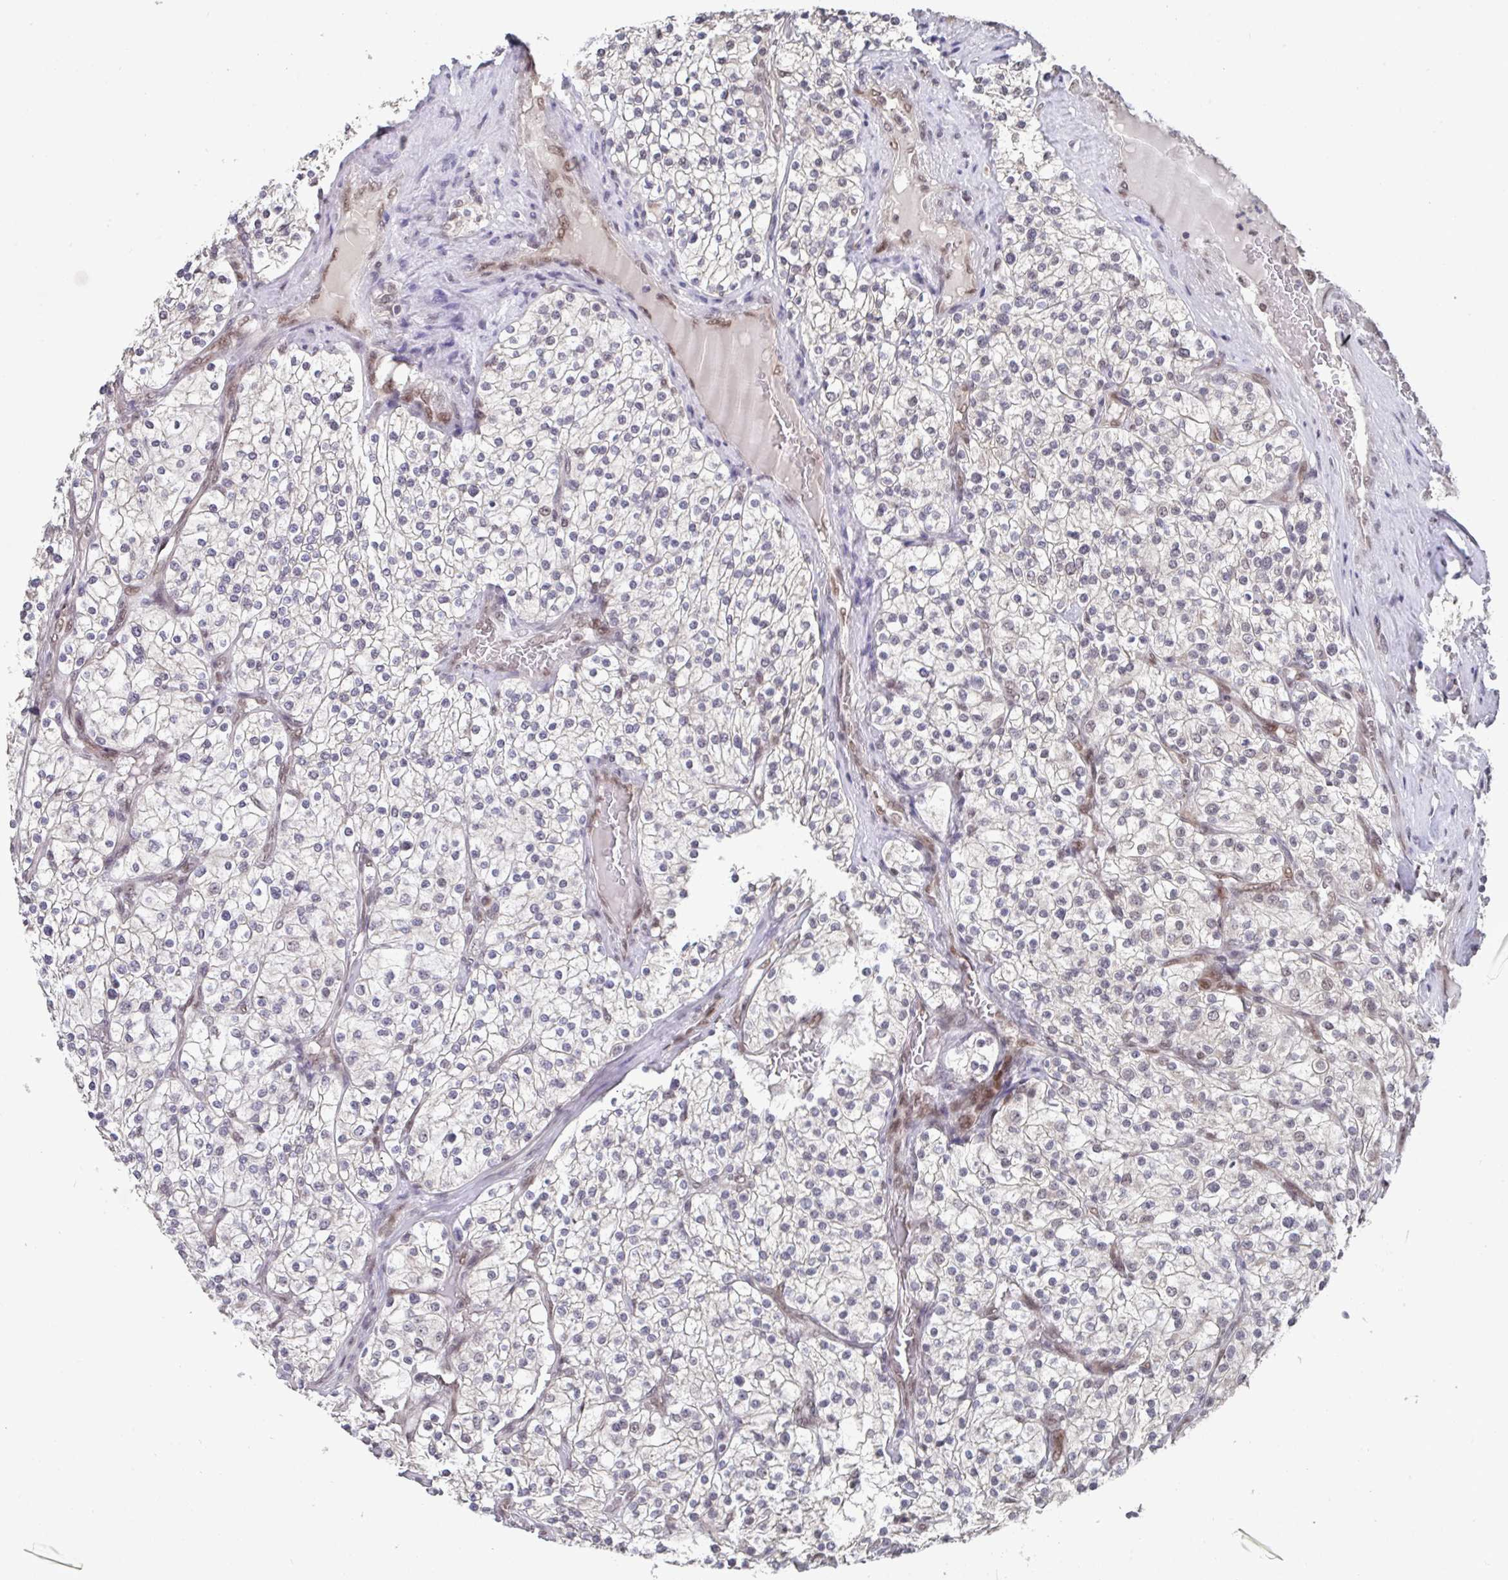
{"staining": {"intensity": "weak", "quantity": "<25%", "location": "nuclear"}, "tissue": "renal cancer", "cell_type": "Tumor cells", "image_type": "cancer", "snomed": [{"axis": "morphology", "description": "Adenocarcinoma, NOS"}, {"axis": "topography", "description": "Kidney"}], "caption": "Histopathology image shows no protein staining in tumor cells of renal adenocarcinoma tissue.", "gene": "JMJD1C", "patient": {"sex": "male", "age": 80}}